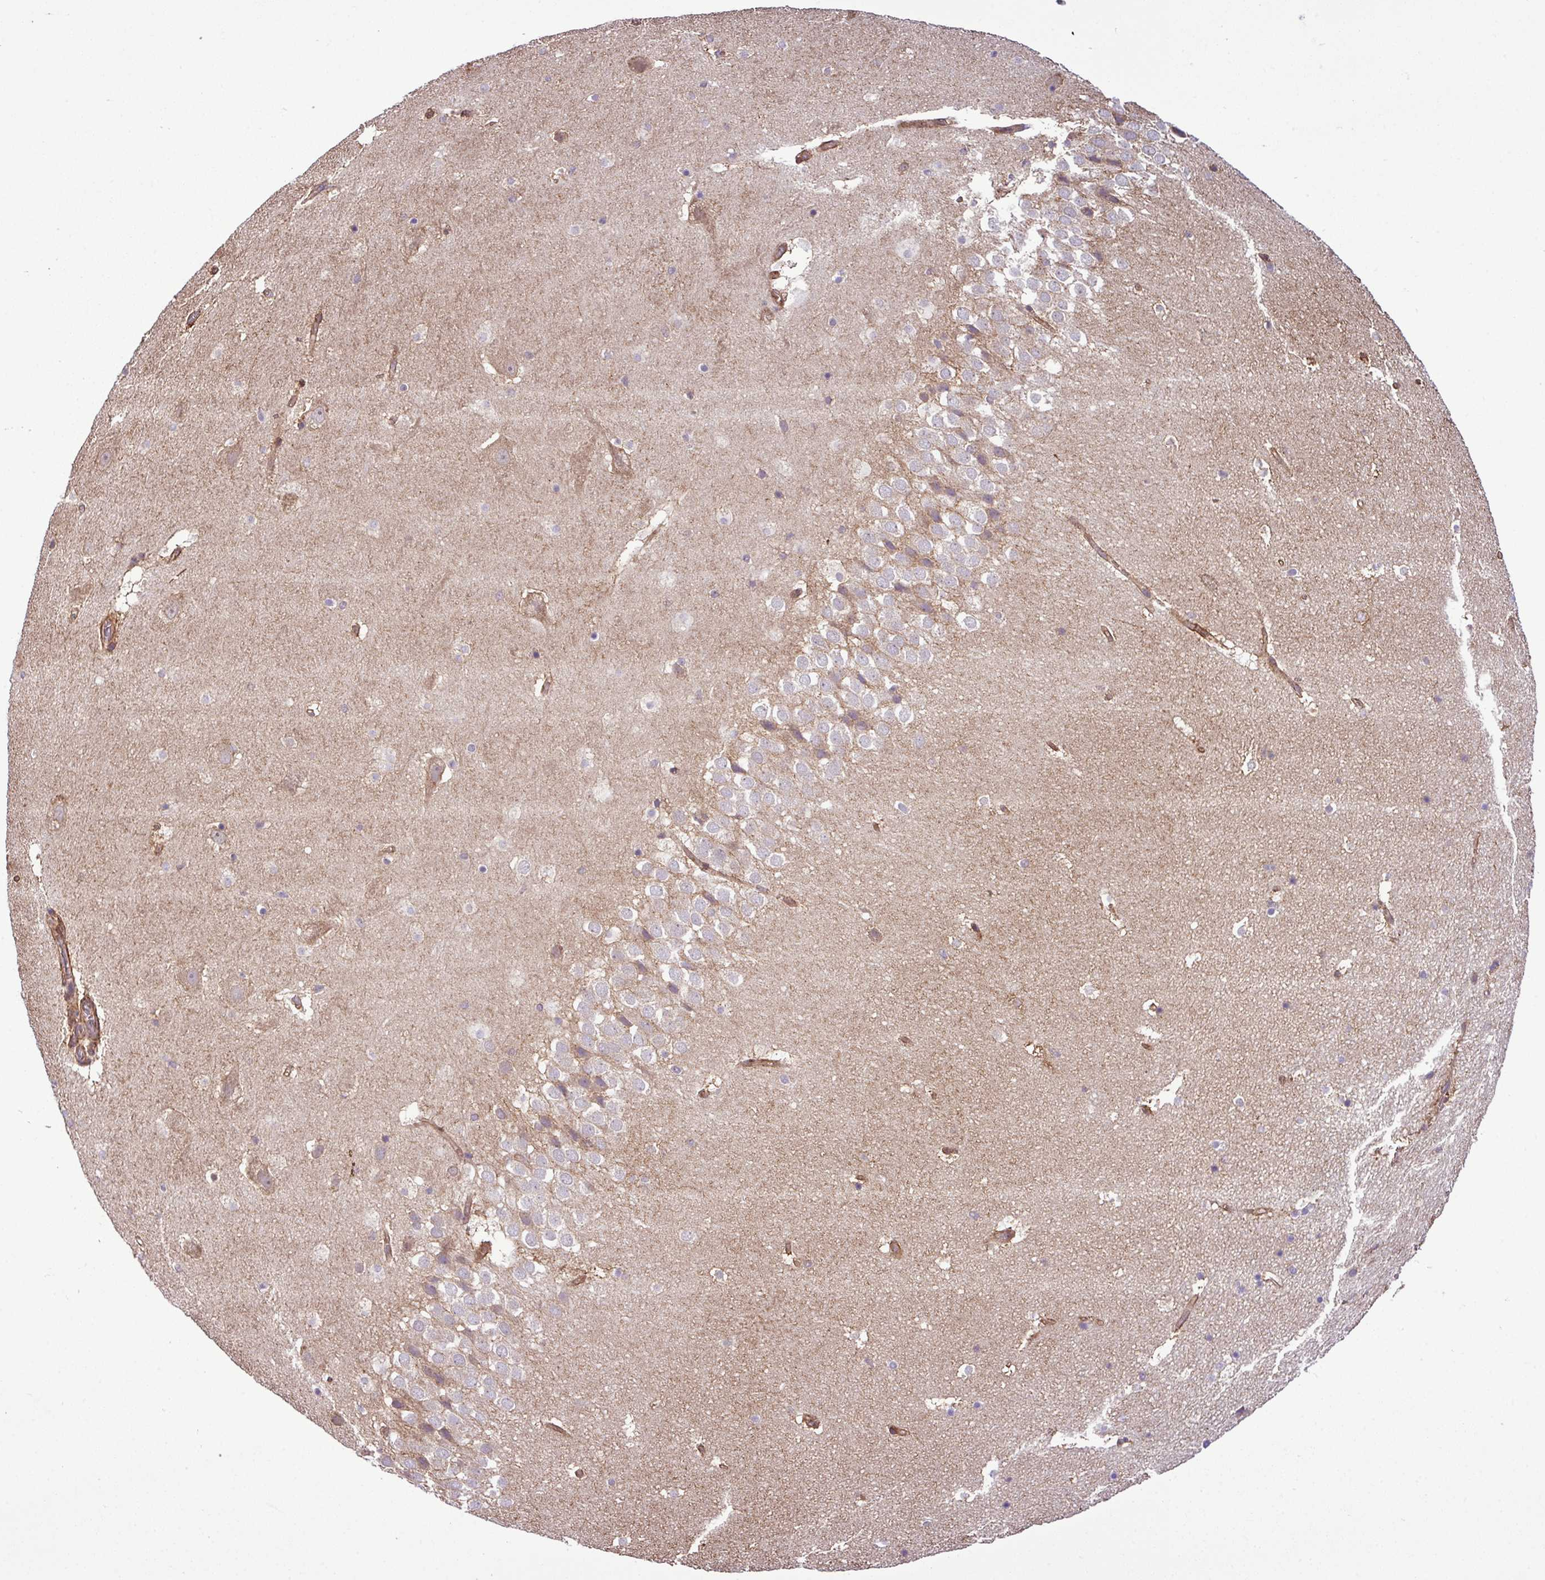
{"staining": {"intensity": "moderate", "quantity": "<25%", "location": "cytoplasmic/membranous"}, "tissue": "hippocampus", "cell_type": "Glial cells", "image_type": "normal", "snomed": [{"axis": "morphology", "description": "Normal tissue, NOS"}, {"axis": "topography", "description": "Hippocampus"}], "caption": "Glial cells demonstrate moderate cytoplasmic/membranous positivity in approximately <25% of cells in normal hippocampus.", "gene": "DLGAP4", "patient": {"sex": "male", "age": 37}}